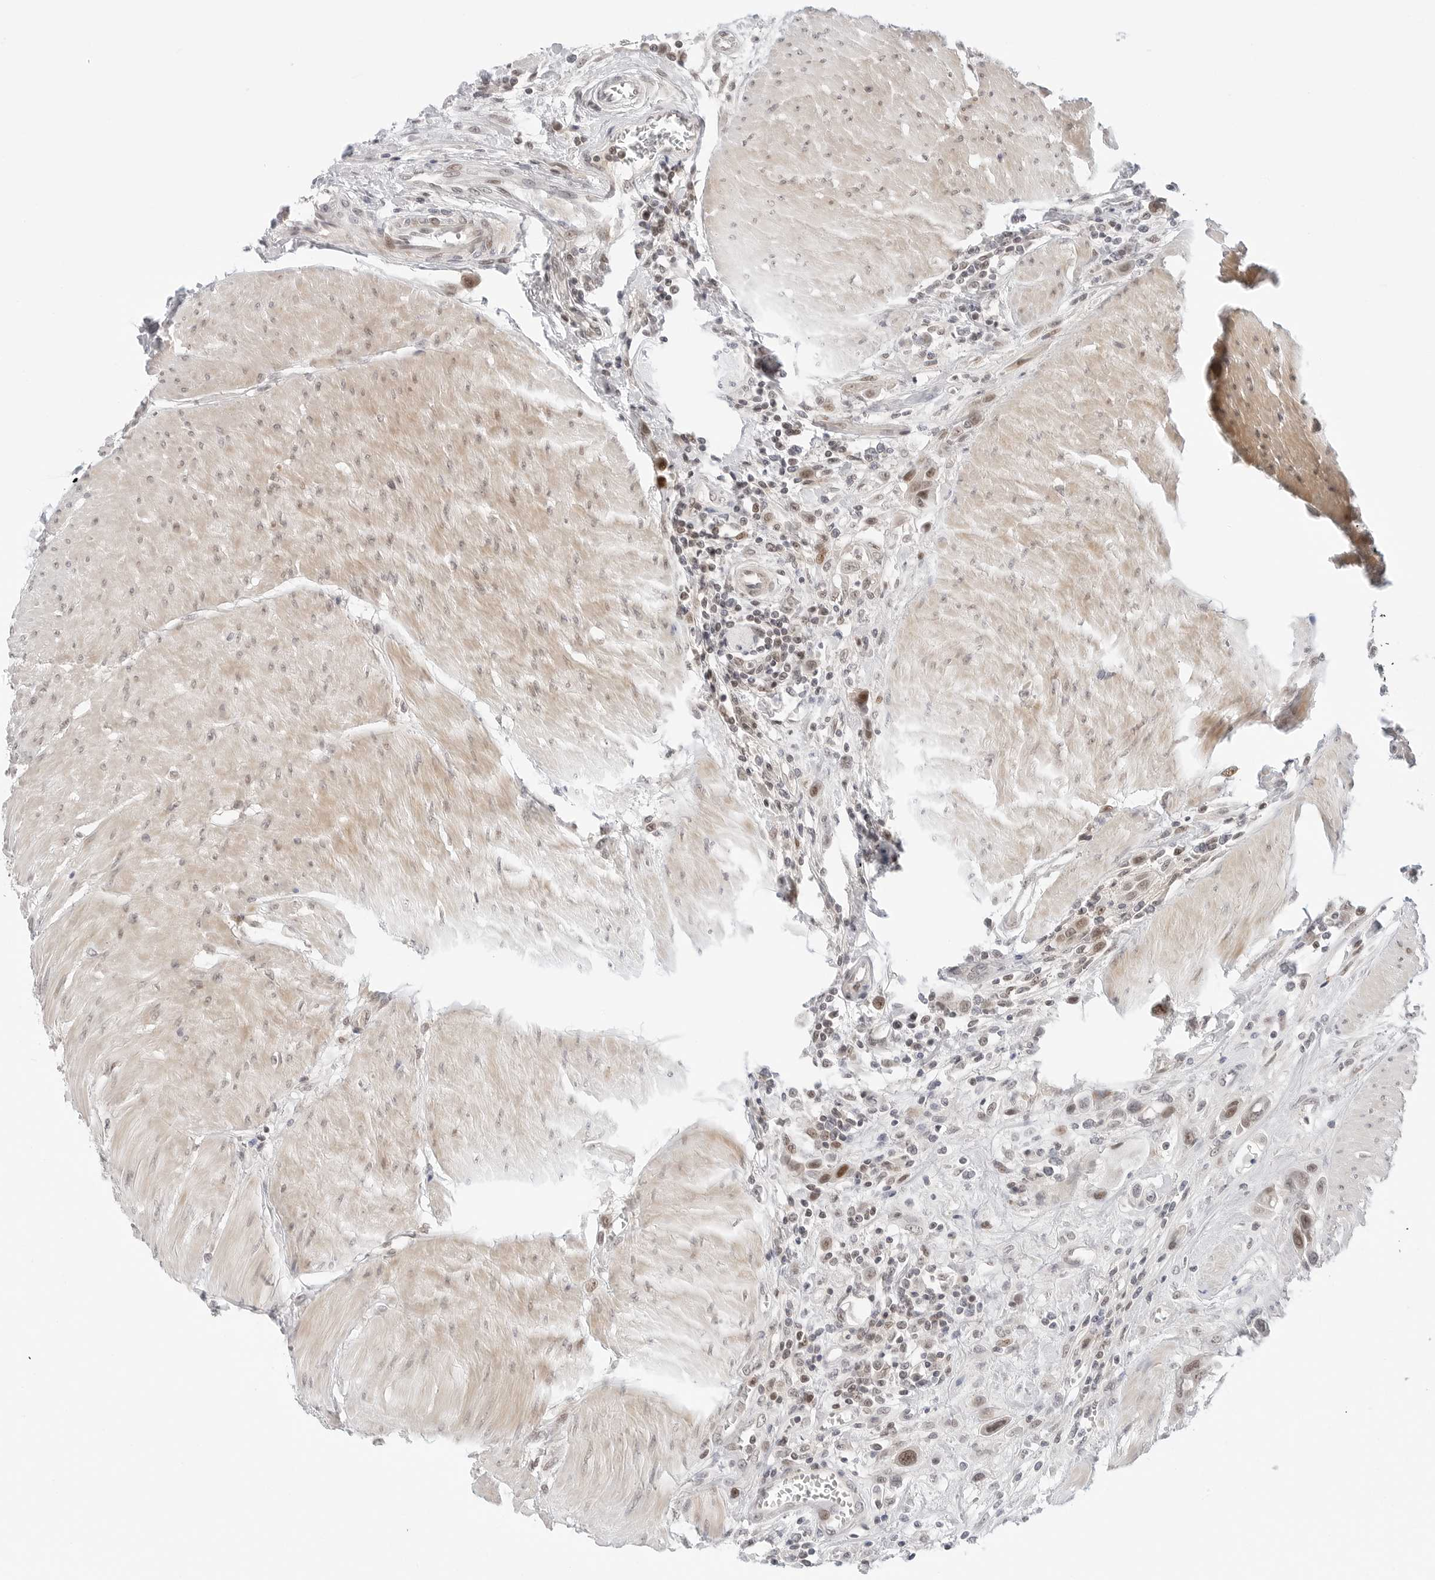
{"staining": {"intensity": "moderate", "quantity": ">75%", "location": "nuclear"}, "tissue": "urothelial cancer", "cell_type": "Tumor cells", "image_type": "cancer", "snomed": [{"axis": "morphology", "description": "Urothelial carcinoma, High grade"}, {"axis": "topography", "description": "Urinary bladder"}], "caption": "Moderate nuclear protein expression is present in about >75% of tumor cells in urothelial cancer. (brown staining indicates protein expression, while blue staining denotes nuclei).", "gene": "TSEN2", "patient": {"sex": "male", "age": 50}}